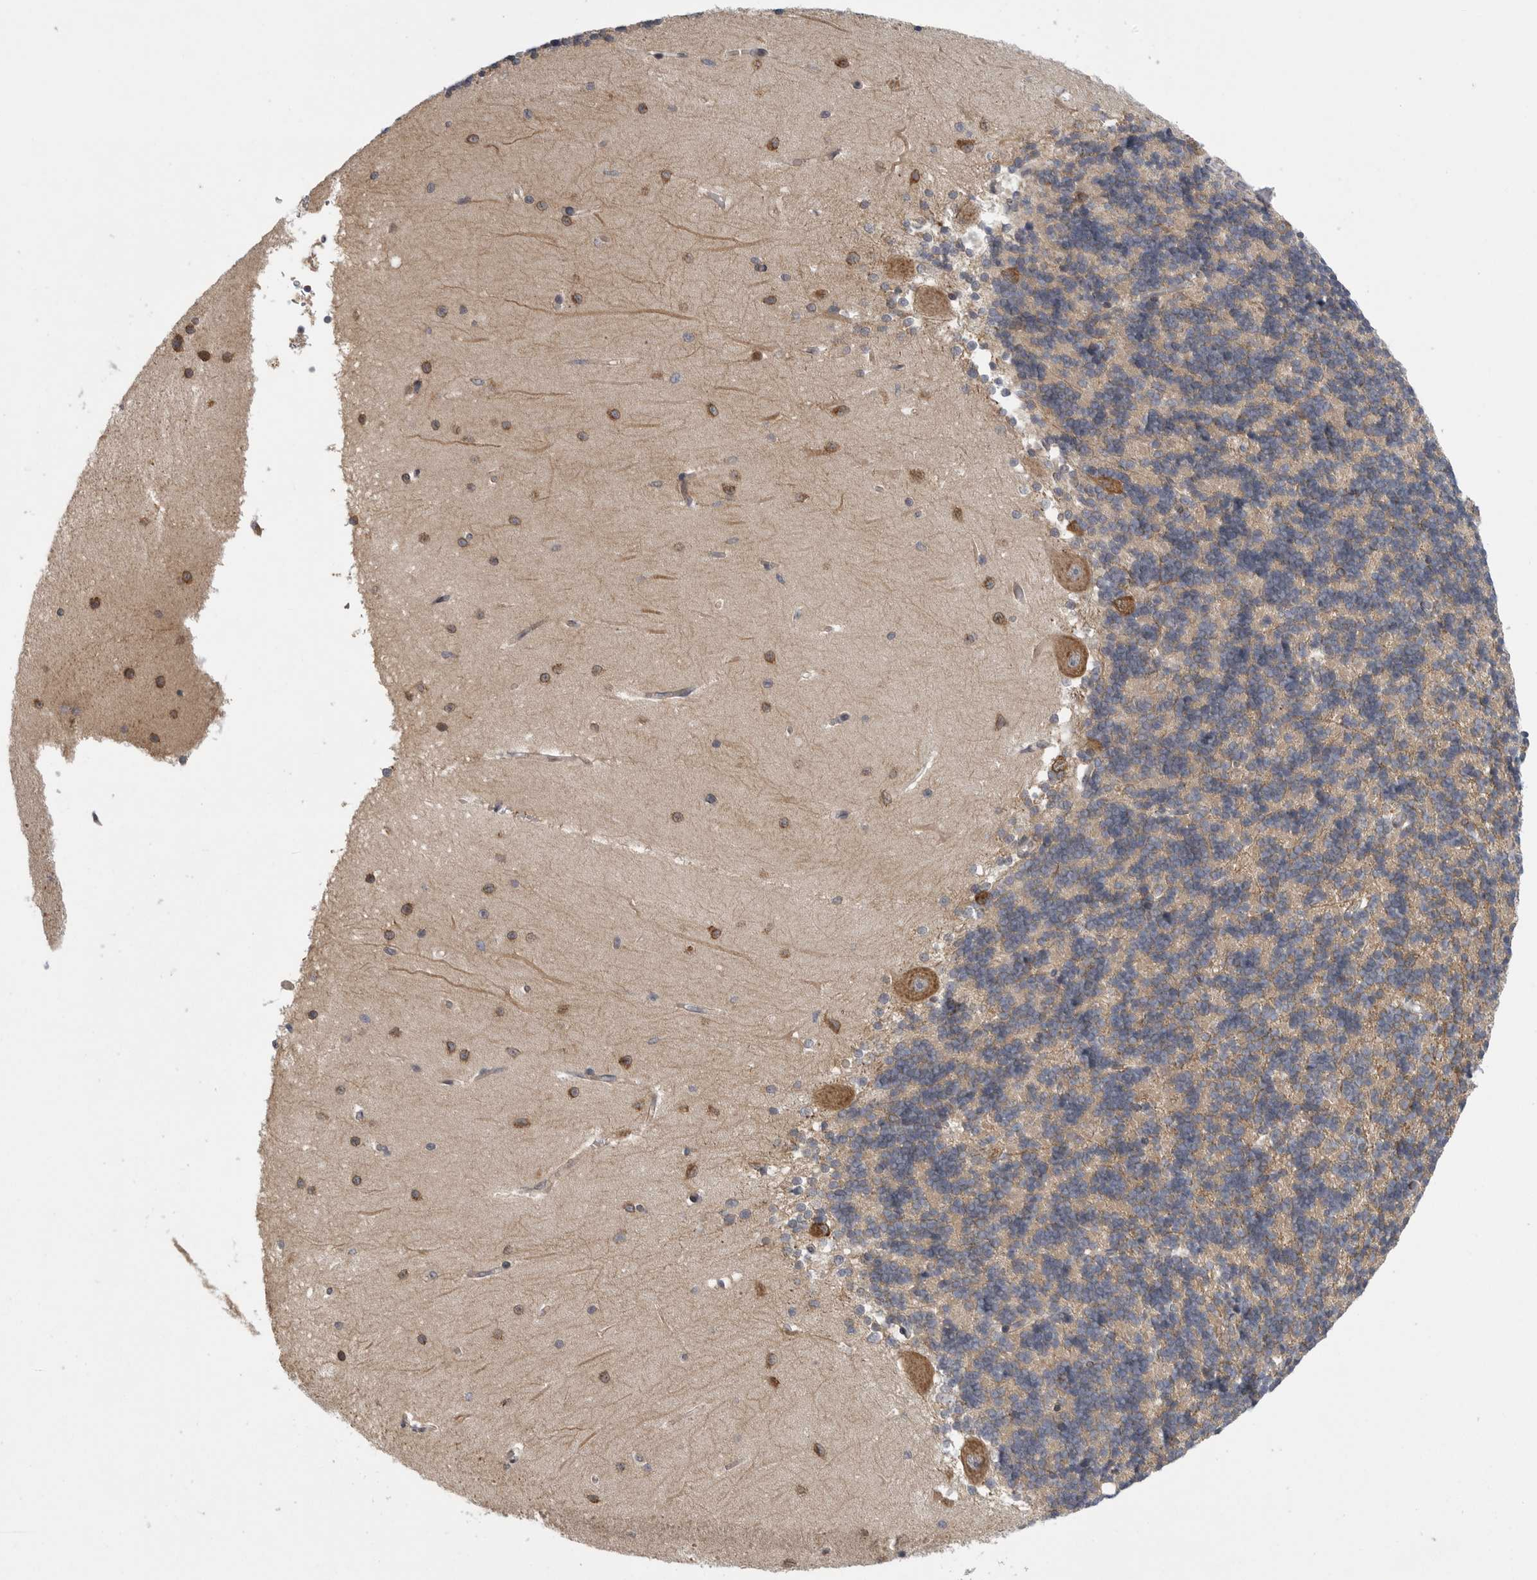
{"staining": {"intensity": "weak", "quantity": ">75%", "location": "cytoplasmic/membranous"}, "tissue": "cerebellum", "cell_type": "Cells in granular layer", "image_type": "normal", "snomed": [{"axis": "morphology", "description": "Normal tissue, NOS"}, {"axis": "topography", "description": "Cerebellum"}], "caption": "Immunohistochemistry (DAB (3,3'-diaminobenzidine)) staining of unremarkable human cerebellum displays weak cytoplasmic/membranous protein staining in about >75% of cells in granular layer. Immunohistochemistry (ihc) stains the protein in brown and the nuclei are stained blue.", "gene": "FBXO43", "patient": {"sex": "male", "age": 37}}